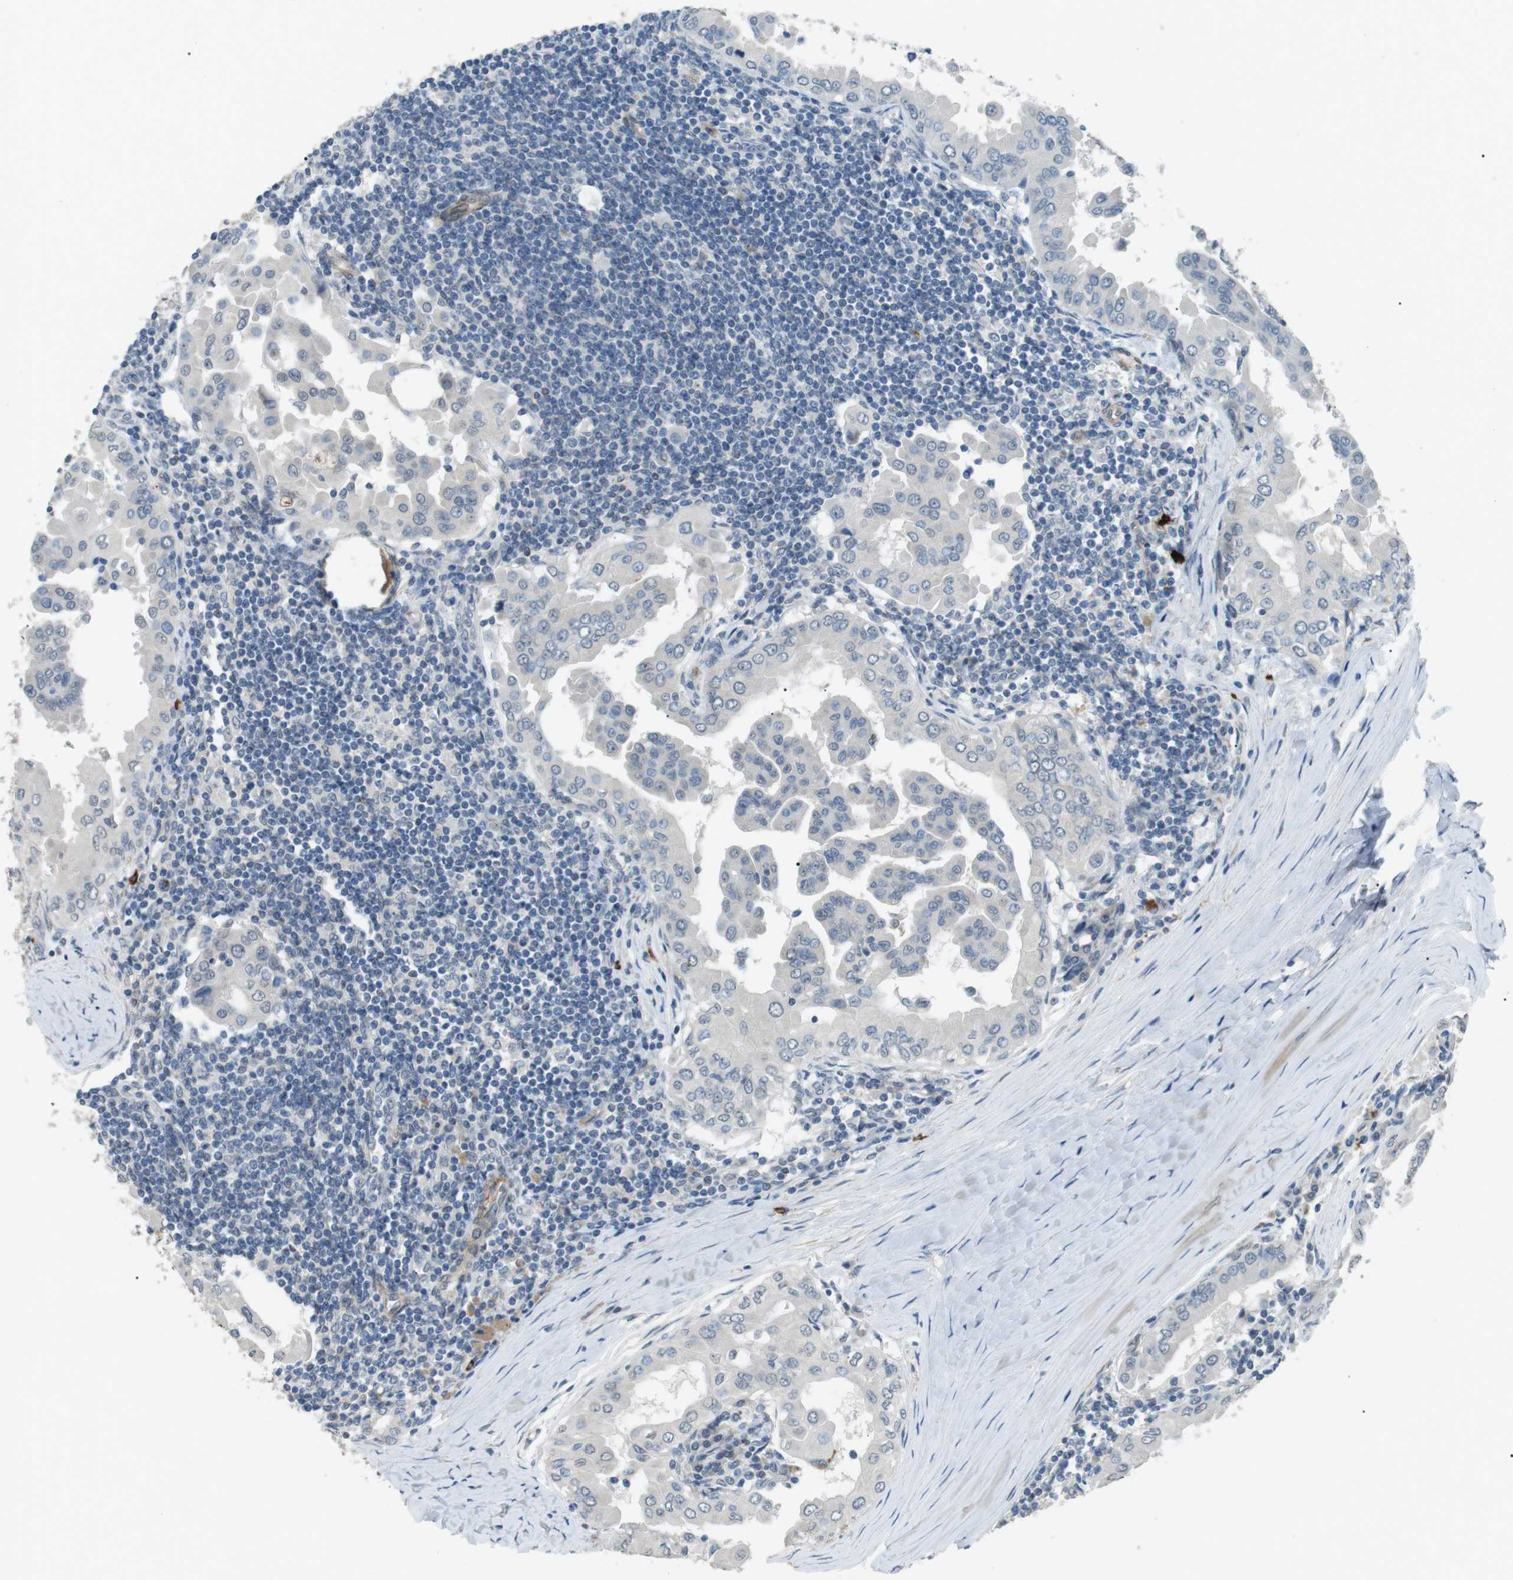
{"staining": {"intensity": "negative", "quantity": "none", "location": "none"}, "tissue": "thyroid cancer", "cell_type": "Tumor cells", "image_type": "cancer", "snomed": [{"axis": "morphology", "description": "Papillary adenocarcinoma, NOS"}, {"axis": "topography", "description": "Thyroid gland"}], "caption": "IHC image of thyroid cancer (papillary adenocarcinoma) stained for a protein (brown), which displays no positivity in tumor cells. (Stains: DAB (3,3'-diaminobenzidine) immunohistochemistry with hematoxylin counter stain, Microscopy: brightfield microscopy at high magnification).", "gene": "GZMM", "patient": {"sex": "male", "age": 33}}